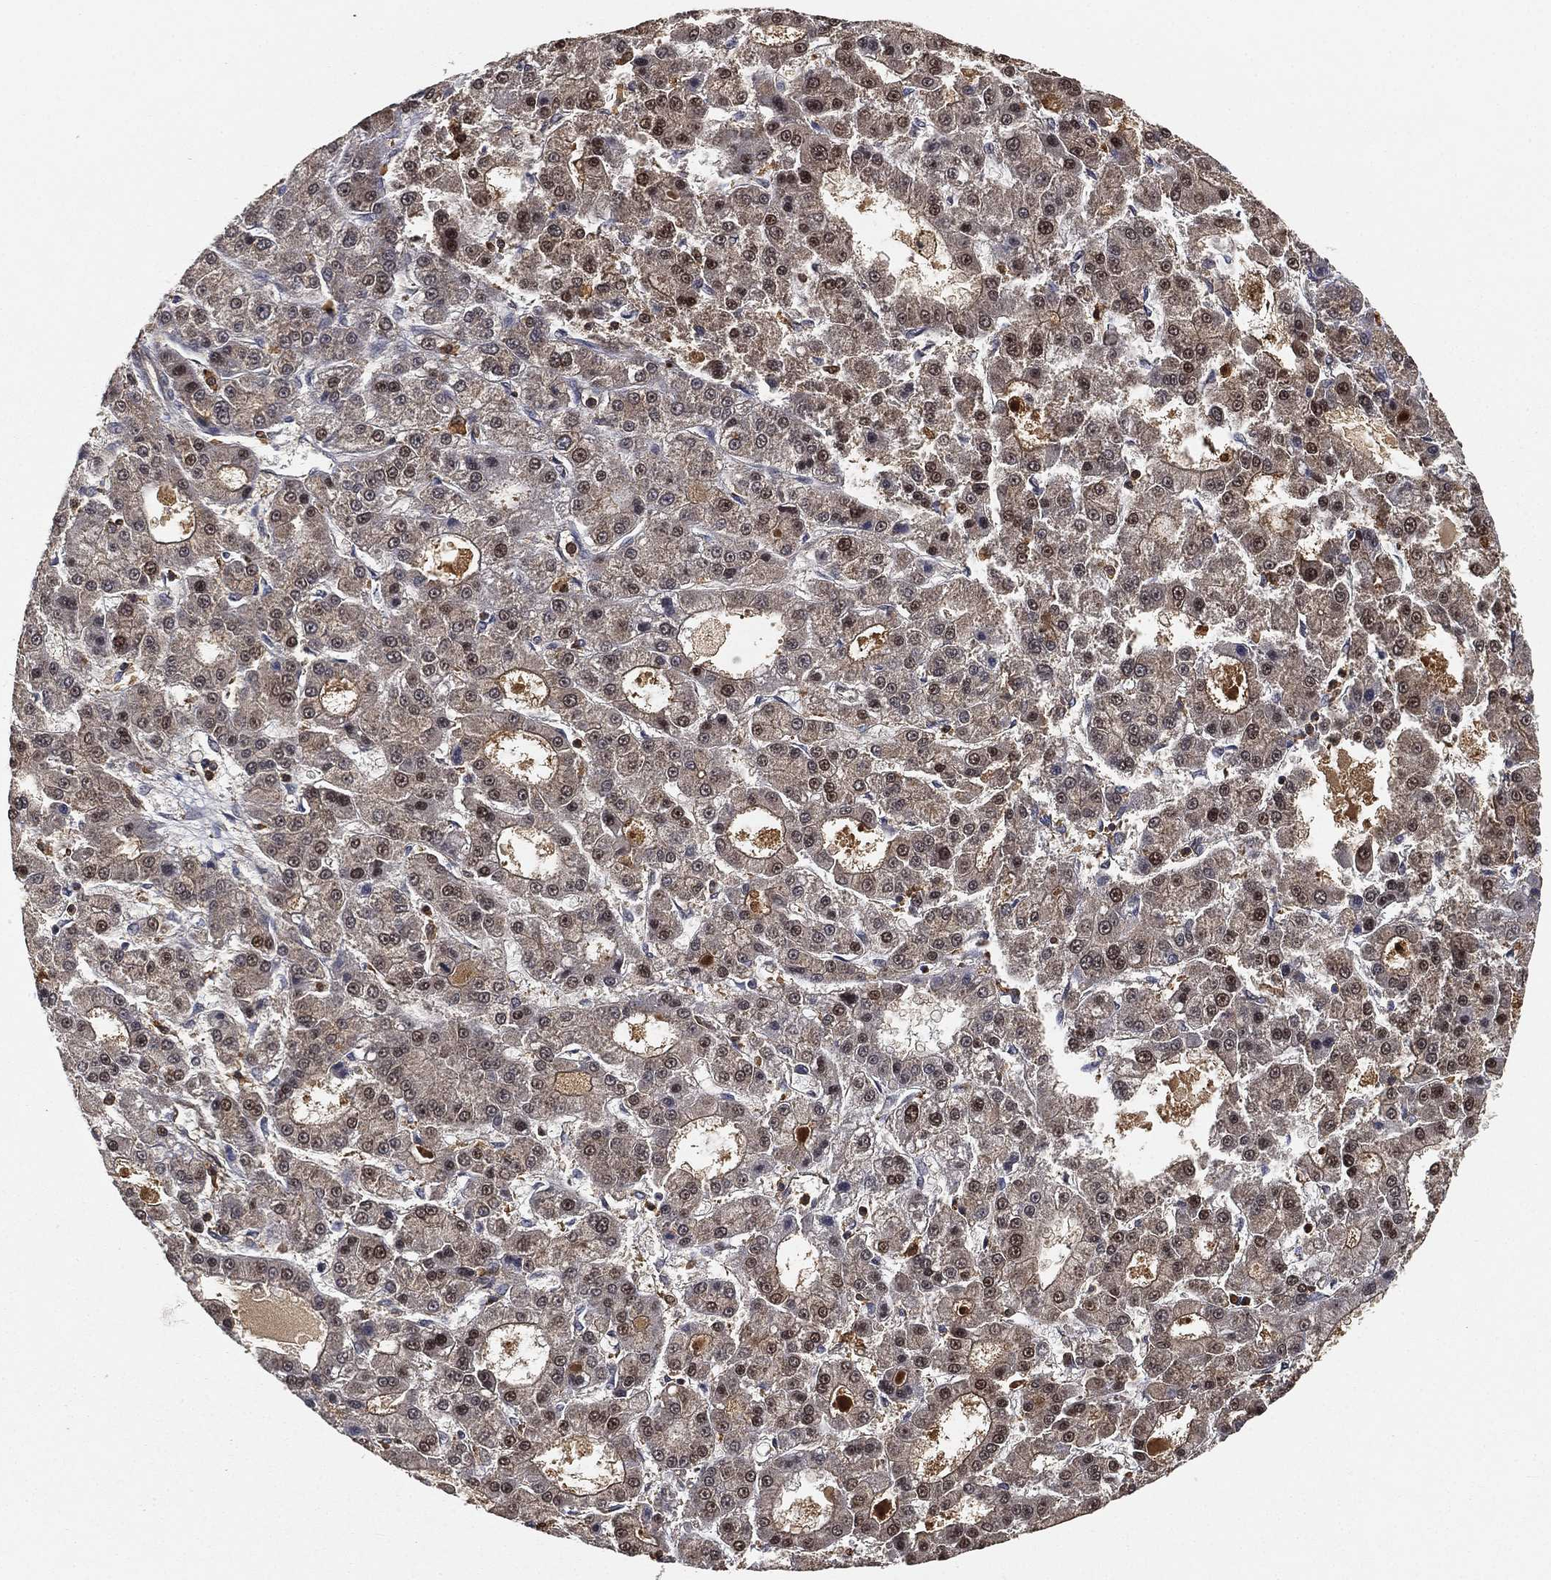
{"staining": {"intensity": "moderate", "quantity": "<25%", "location": "nuclear"}, "tissue": "liver cancer", "cell_type": "Tumor cells", "image_type": "cancer", "snomed": [{"axis": "morphology", "description": "Carcinoma, Hepatocellular, NOS"}, {"axis": "topography", "description": "Liver"}], "caption": "IHC of human hepatocellular carcinoma (liver) demonstrates low levels of moderate nuclear positivity in about <25% of tumor cells.", "gene": "CRYL1", "patient": {"sex": "male", "age": 70}}